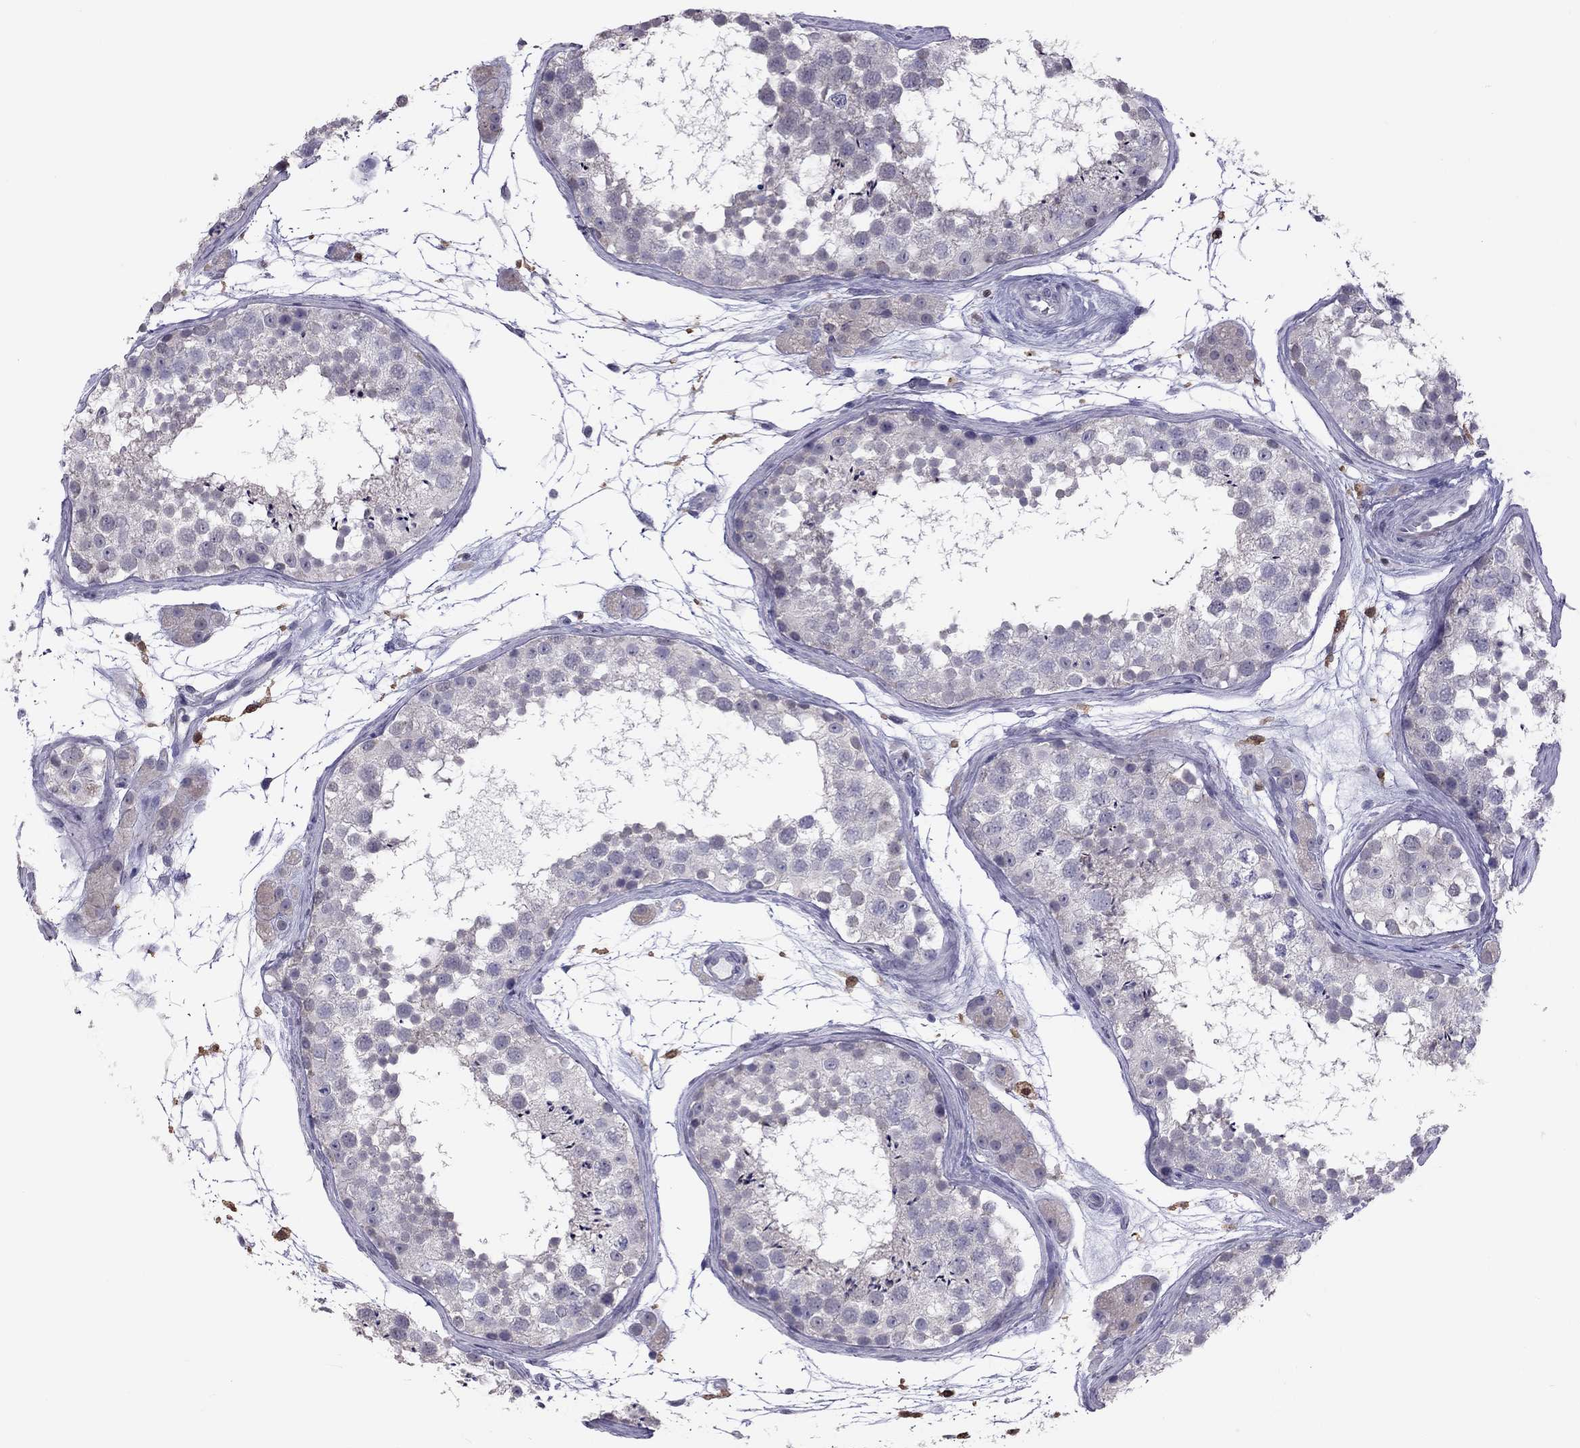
{"staining": {"intensity": "negative", "quantity": "none", "location": "none"}, "tissue": "testis", "cell_type": "Cells in seminiferous ducts", "image_type": "normal", "snomed": [{"axis": "morphology", "description": "Normal tissue, NOS"}, {"axis": "topography", "description": "Testis"}], "caption": "Immunohistochemistry image of normal testis: testis stained with DAB (3,3'-diaminobenzidine) displays no significant protein expression in cells in seminiferous ducts.", "gene": "PPP1R3A", "patient": {"sex": "male", "age": 41}}